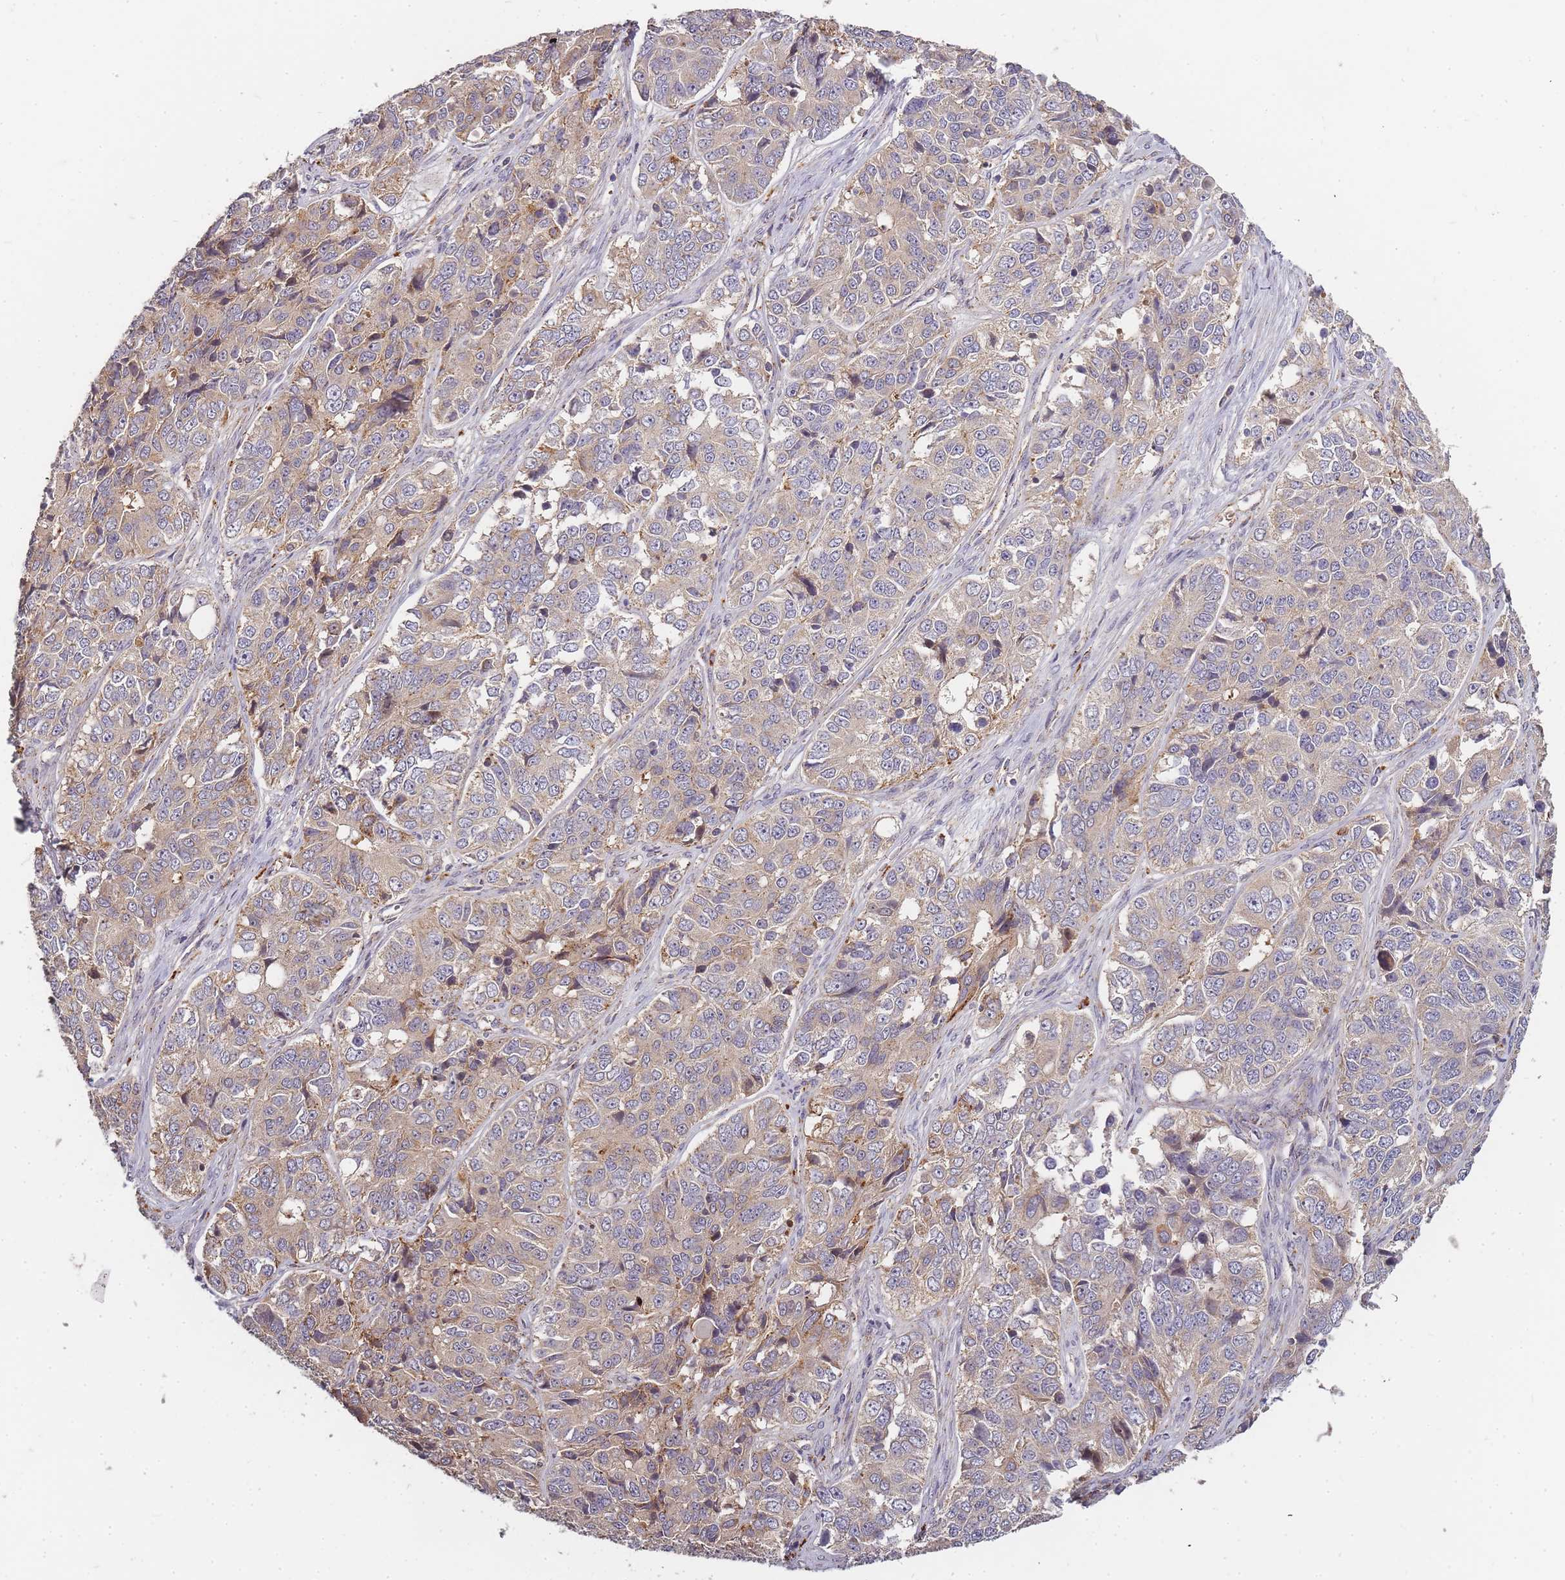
{"staining": {"intensity": "weak", "quantity": ">75%", "location": "cytoplasmic/membranous"}, "tissue": "ovarian cancer", "cell_type": "Tumor cells", "image_type": "cancer", "snomed": [{"axis": "morphology", "description": "Carcinoma, endometroid"}, {"axis": "topography", "description": "Ovary"}], "caption": "Tumor cells display low levels of weak cytoplasmic/membranous expression in about >75% of cells in human ovarian endometroid carcinoma.", "gene": "ATG5", "patient": {"sex": "female", "age": 51}}